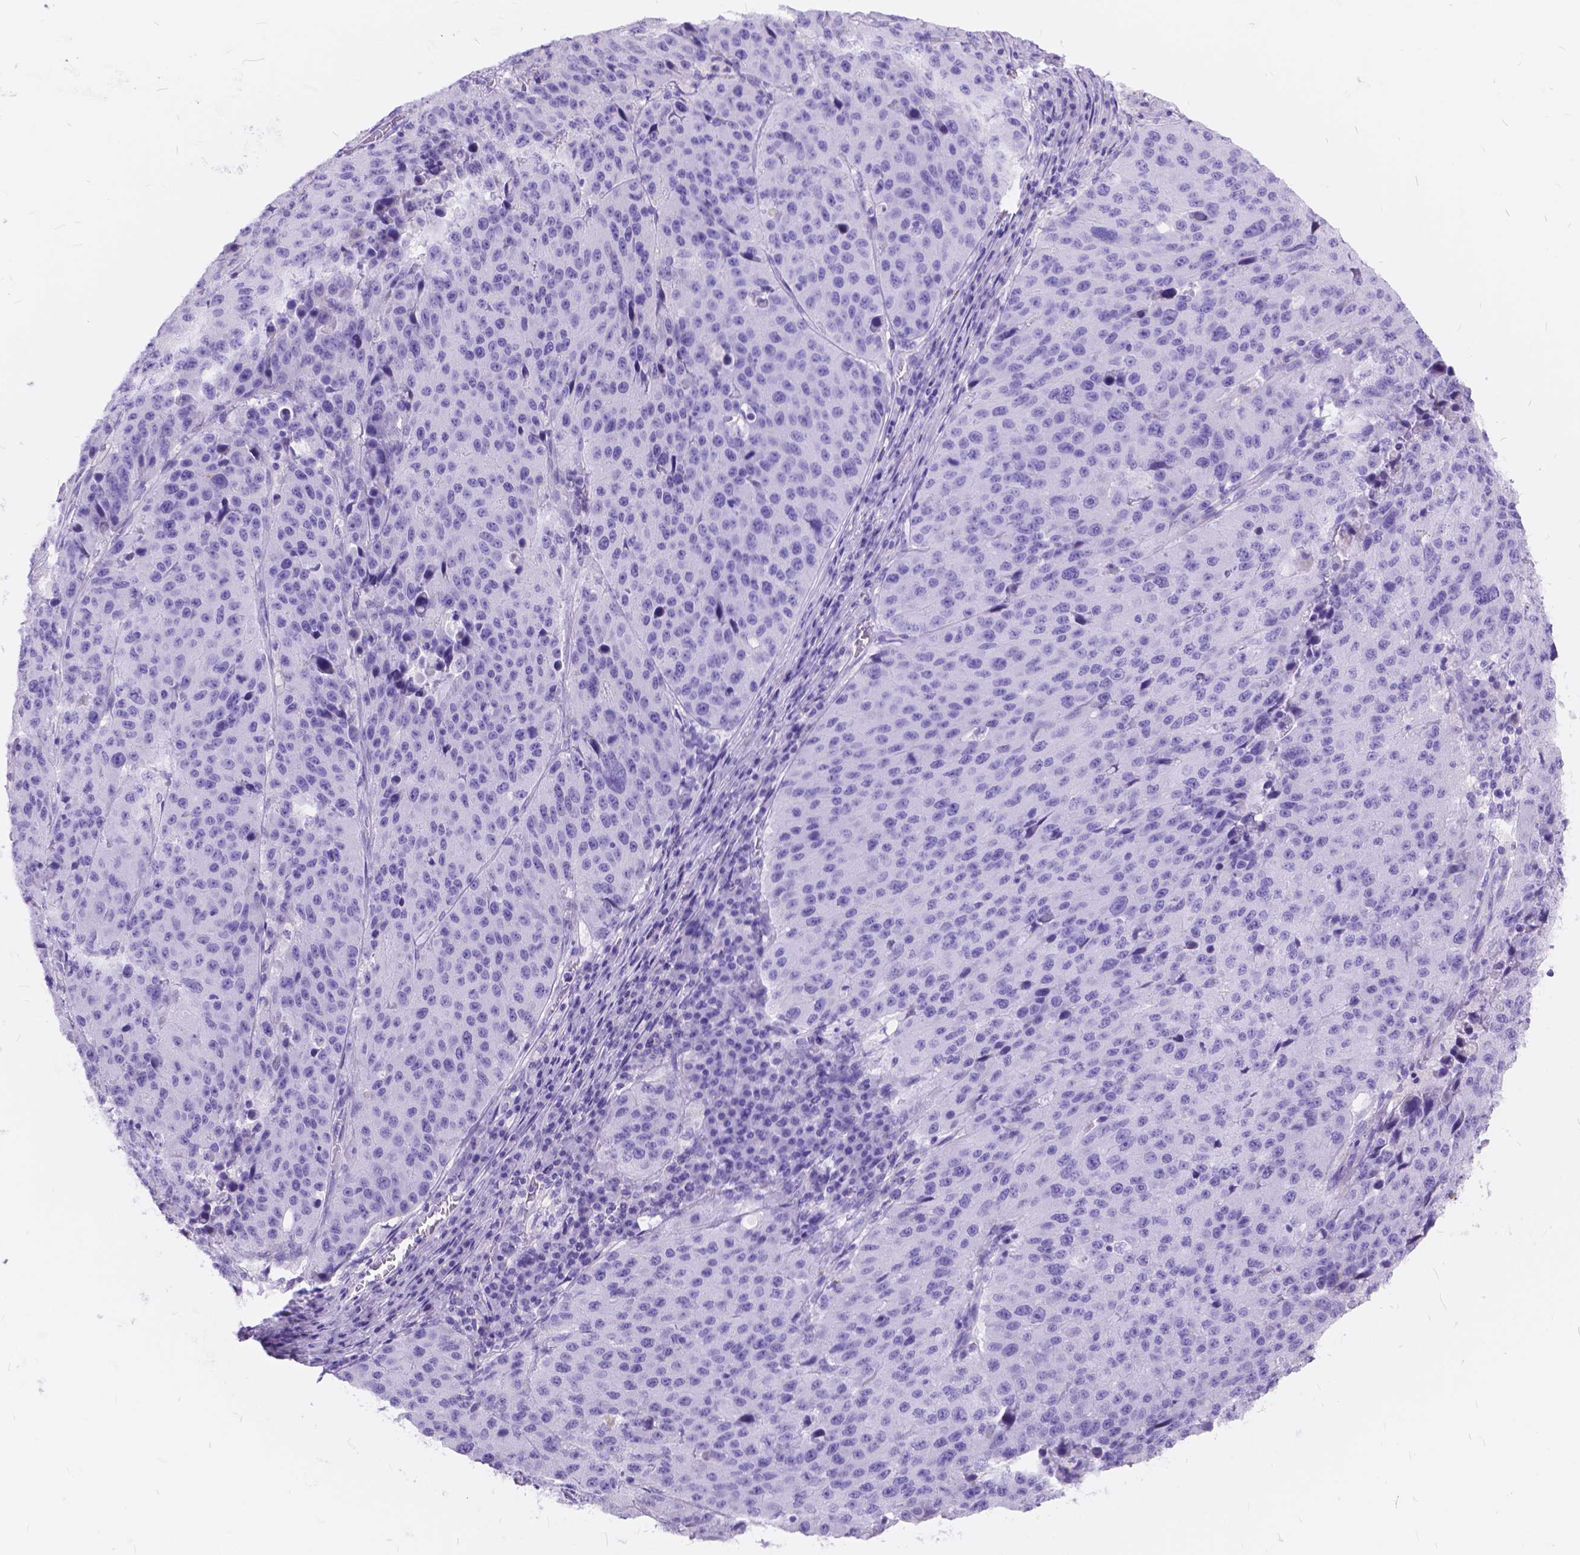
{"staining": {"intensity": "negative", "quantity": "none", "location": "none"}, "tissue": "stomach cancer", "cell_type": "Tumor cells", "image_type": "cancer", "snomed": [{"axis": "morphology", "description": "Adenocarcinoma, NOS"}, {"axis": "topography", "description": "Stomach"}], "caption": "Adenocarcinoma (stomach) was stained to show a protein in brown. There is no significant positivity in tumor cells. Brightfield microscopy of IHC stained with DAB (brown) and hematoxylin (blue), captured at high magnification.", "gene": "FOXL2", "patient": {"sex": "male", "age": 71}}